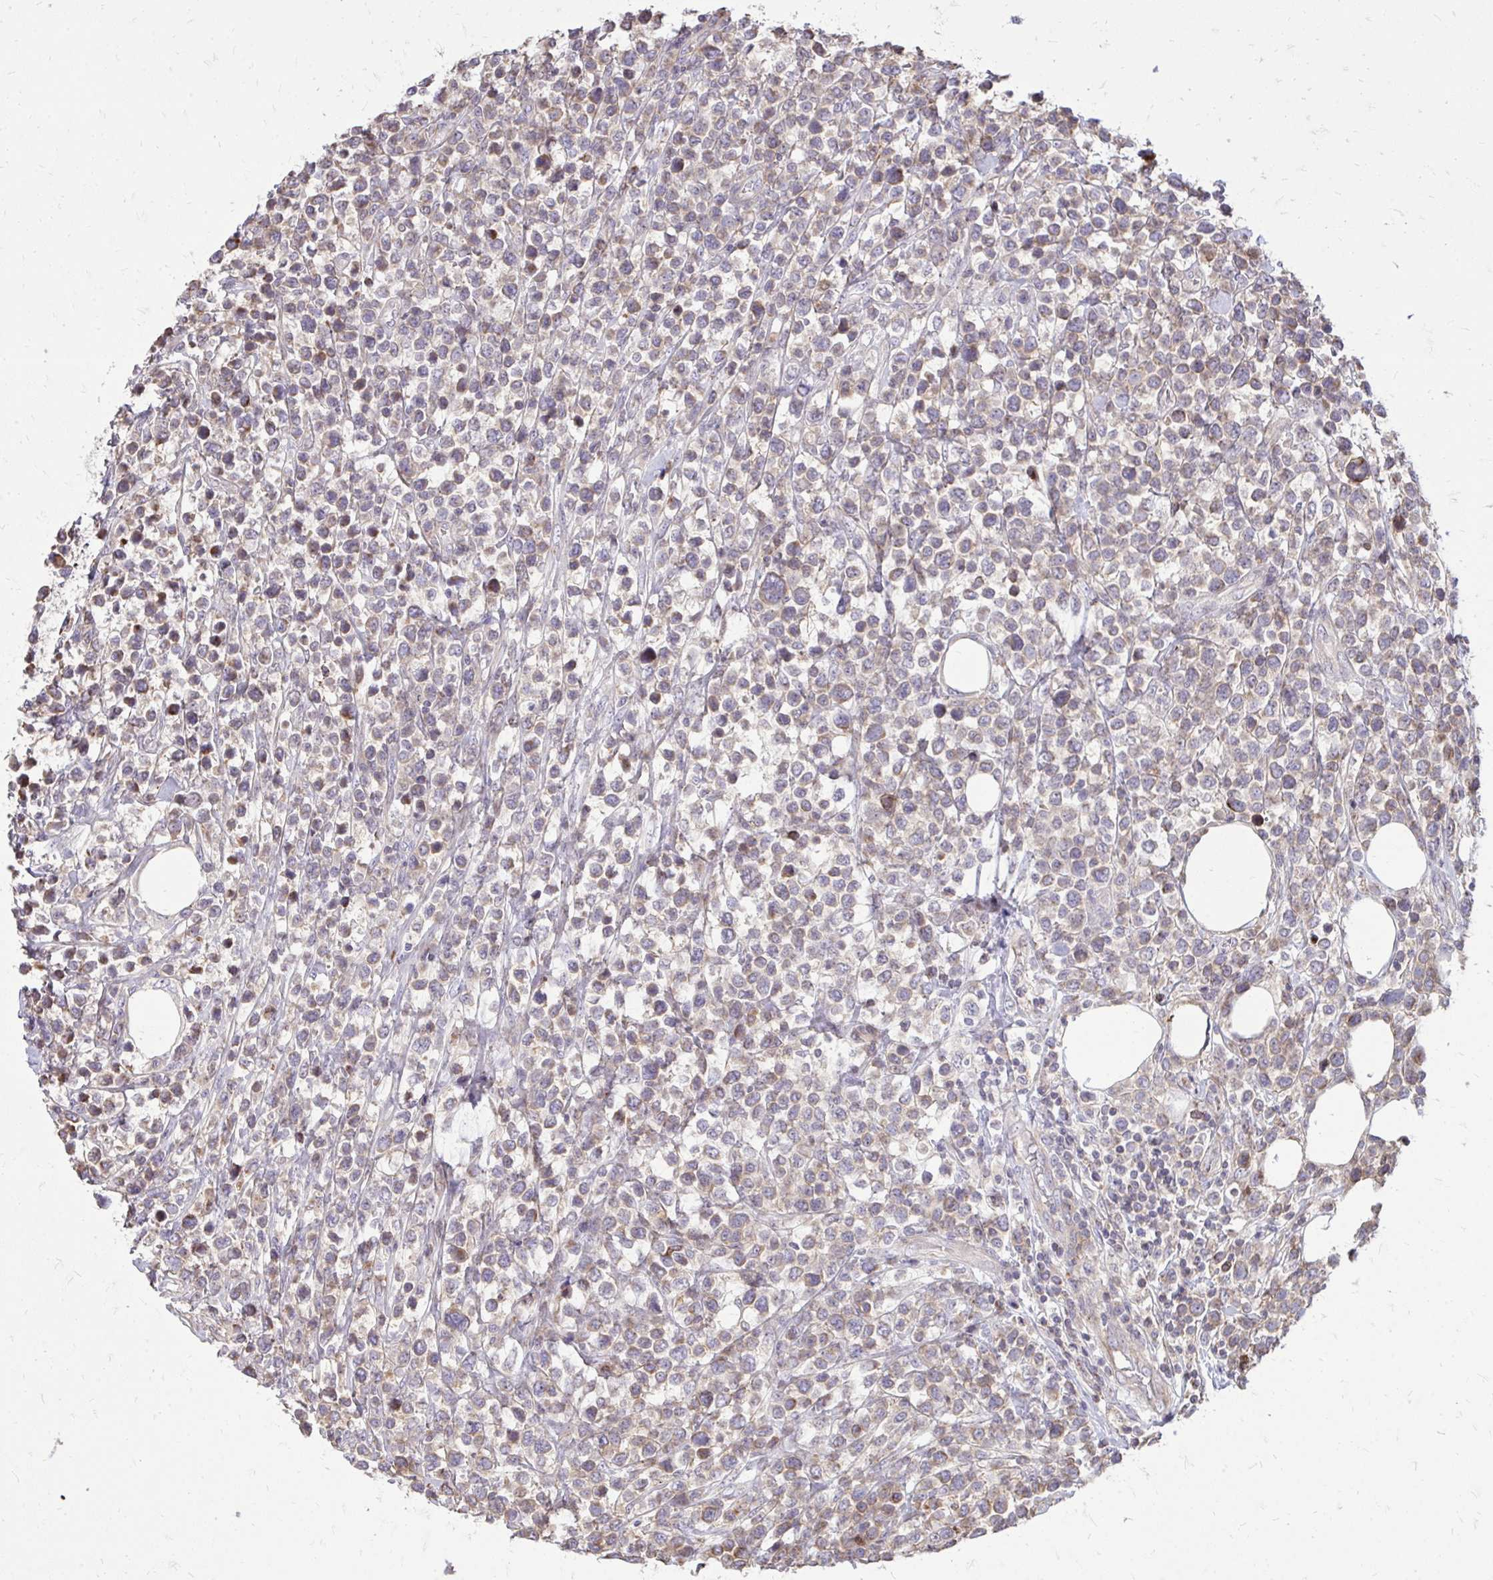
{"staining": {"intensity": "negative", "quantity": "none", "location": "none"}, "tissue": "lymphoma", "cell_type": "Tumor cells", "image_type": "cancer", "snomed": [{"axis": "morphology", "description": "Malignant lymphoma, non-Hodgkin's type, High grade"}, {"axis": "topography", "description": "Soft tissue"}], "caption": "The immunohistochemistry (IHC) micrograph has no significant positivity in tumor cells of malignant lymphoma, non-Hodgkin's type (high-grade) tissue.", "gene": "SLC7A5", "patient": {"sex": "female", "age": 56}}